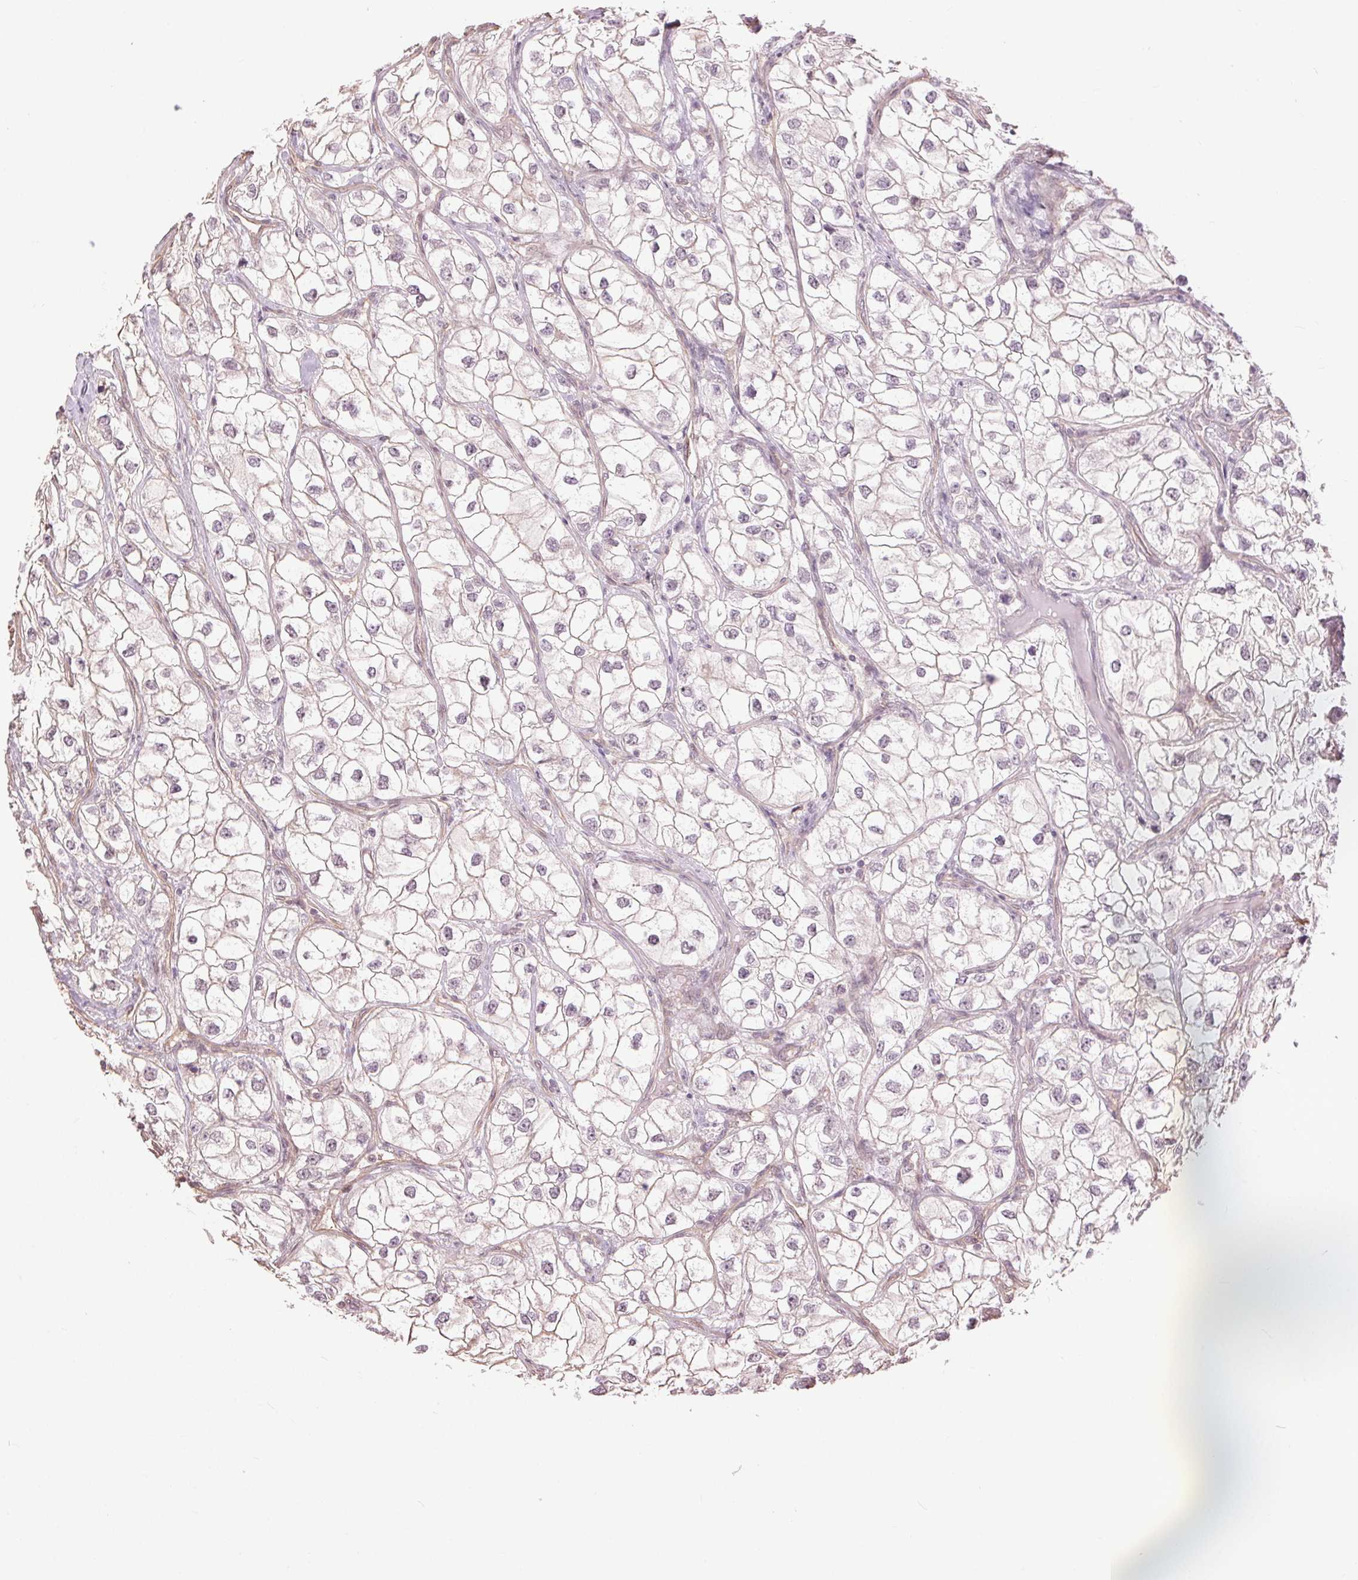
{"staining": {"intensity": "negative", "quantity": "none", "location": "none"}, "tissue": "renal cancer", "cell_type": "Tumor cells", "image_type": "cancer", "snomed": [{"axis": "morphology", "description": "Adenocarcinoma, NOS"}, {"axis": "topography", "description": "Kidney"}], "caption": "Protein analysis of renal cancer demonstrates no significant positivity in tumor cells.", "gene": "PALM", "patient": {"sex": "male", "age": 59}}